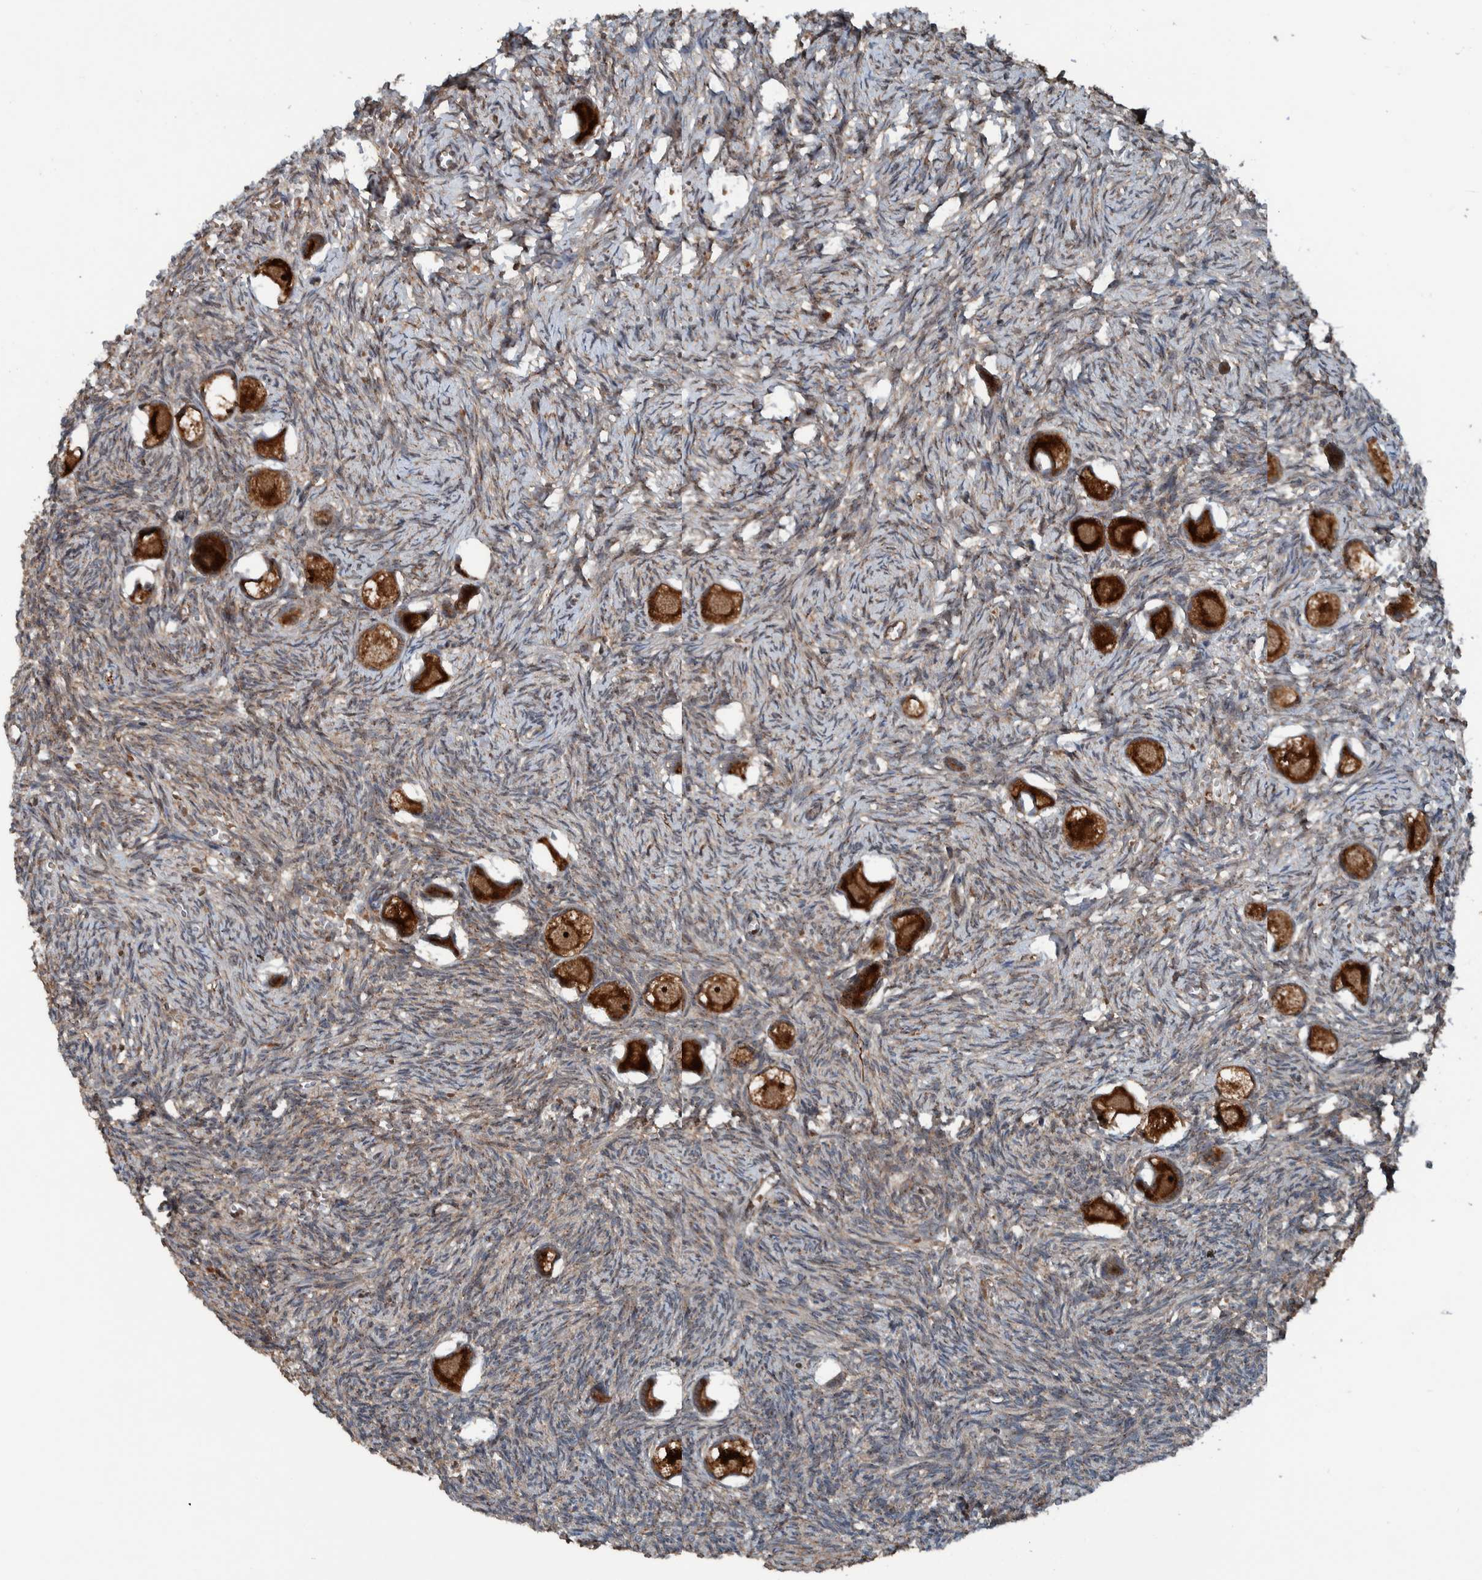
{"staining": {"intensity": "strong", "quantity": ">75%", "location": "cytoplasmic/membranous,nuclear"}, "tissue": "ovary", "cell_type": "Follicle cells", "image_type": "normal", "snomed": [{"axis": "morphology", "description": "Normal tissue, NOS"}, {"axis": "topography", "description": "Ovary"}], "caption": "Immunohistochemistry (IHC) staining of normal ovary, which reveals high levels of strong cytoplasmic/membranous,nuclear expression in approximately >75% of follicle cells indicating strong cytoplasmic/membranous,nuclear protein expression. The staining was performed using DAB (brown) for protein detection and nuclei were counterstained in hematoxylin (blue).", "gene": "CUEDC1", "patient": {"sex": "female", "age": 27}}